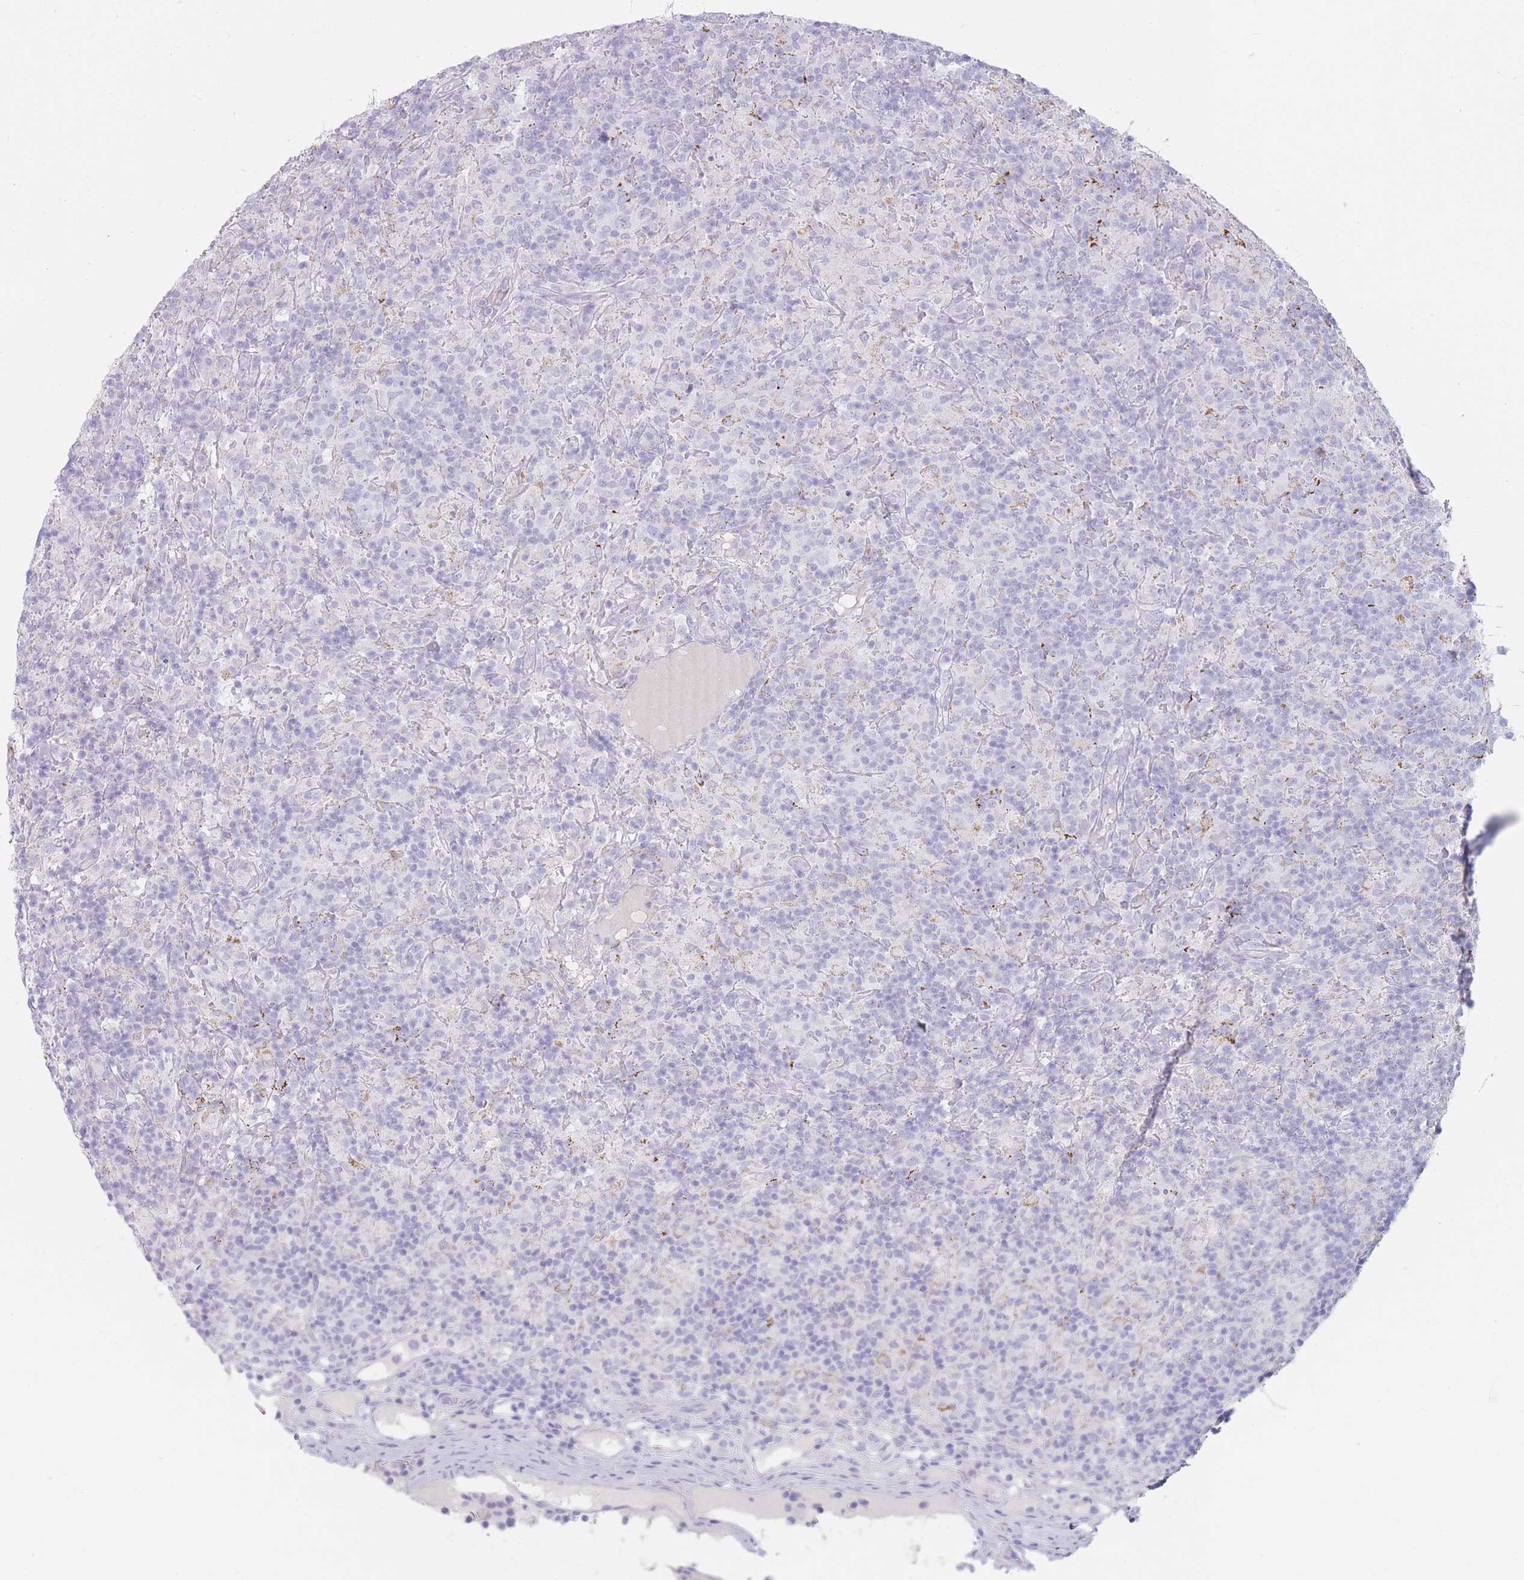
{"staining": {"intensity": "negative", "quantity": "none", "location": "none"}, "tissue": "lymphoma", "cell_type": "Tumor cells", "image_type": "cancer", "snomed": [{"axis": "morphology", "description": "Hodgkin's disease, NOS"}, {"axis": "topography", "description": "Lymph node"}], "caption": "Immunohistochemistry (IHC) micrograph of Hodgkin's disease stained for a protein (brown), which displays no staining in tumor cells. The staining was performed using DAB (3,3'-diaminobenzidine) to visualize the protein expression in brown, while the nuclei were stained in blue with hematoxylin (Magnification: 20x).", "gene": "GPR12", "patient": {"sex": "male", "age": 70}}